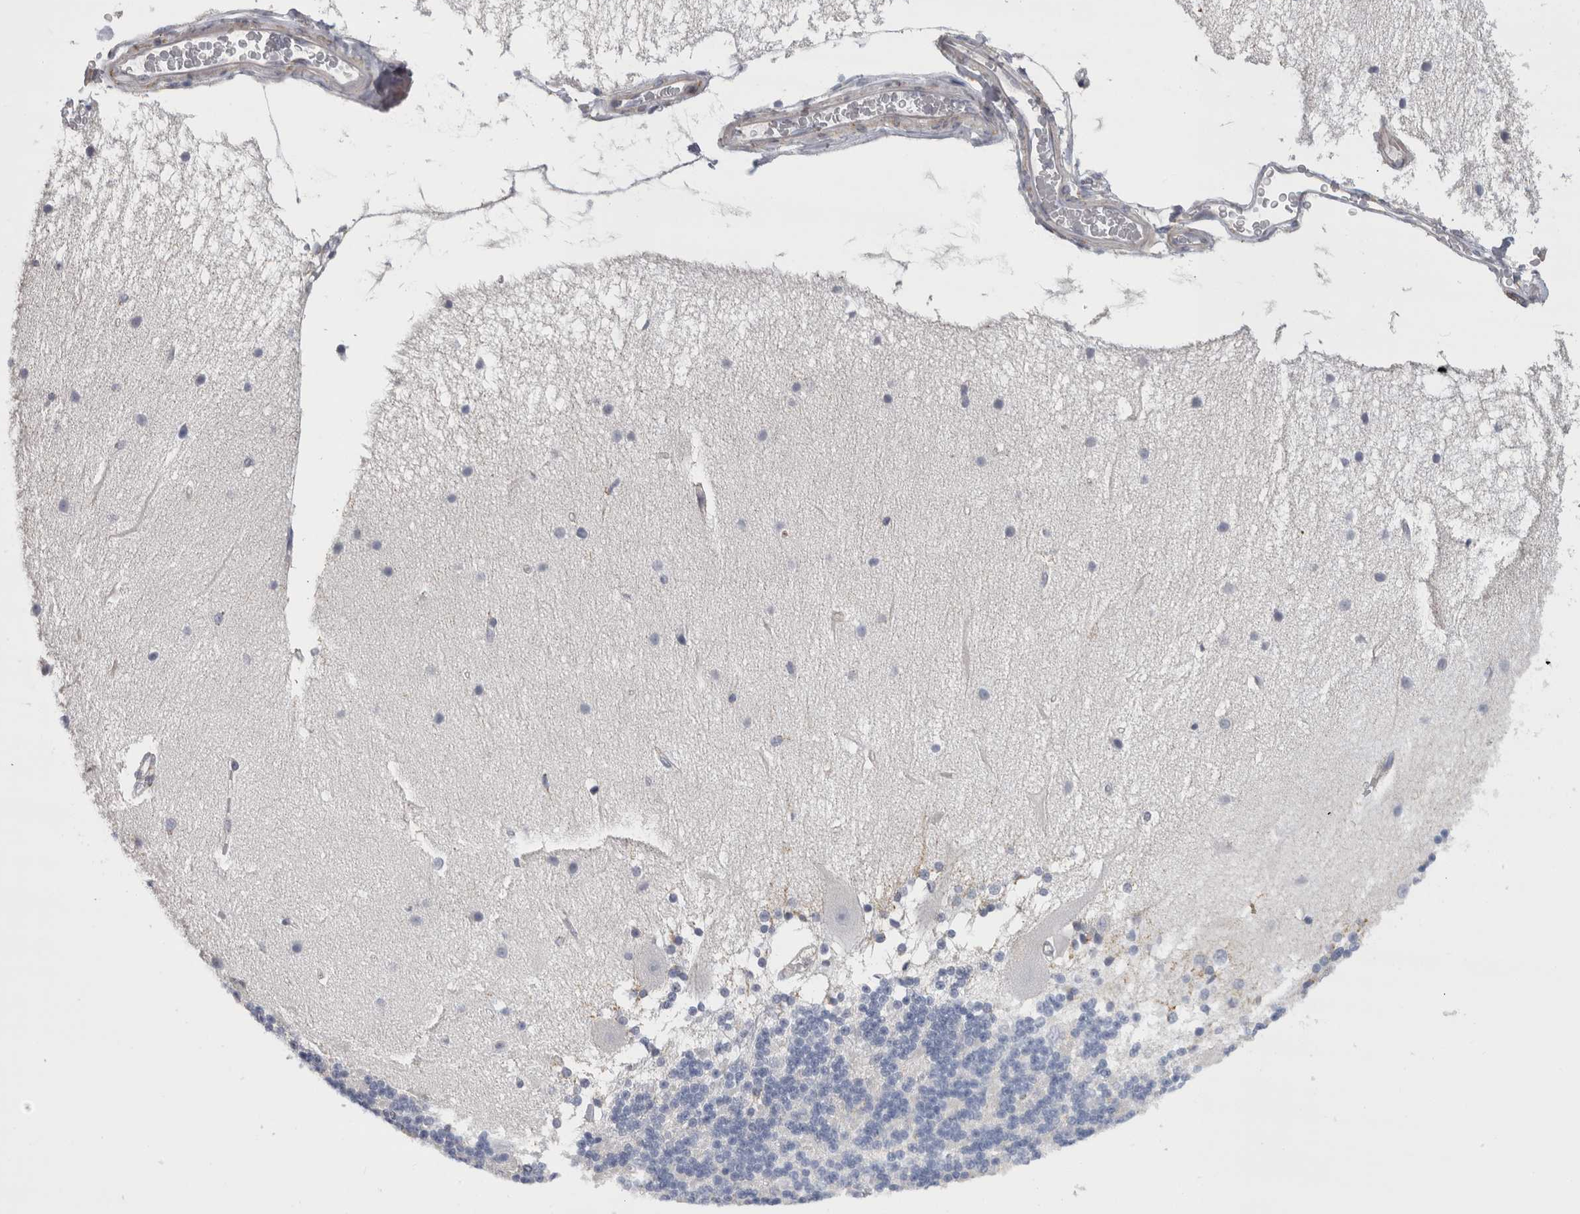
{"staining": {"intensity": "negative", "quantity": "none", "location": "none"}, "tissue": "cerebellum", "cell_type": "Cells in granular layer", "image_type": "normal", "snomed": [{"axis": "morphology", "description": "Normal tissue, NOS"}, {"axis": "topography", "description": "Cerebellum"}], "caption": "Immunohistochemistry of unremarkable human cerebellum exhibits no expression in cells in granular layer. (DAB immunohistochemistry (IHC) visualized using brightfield microscopy, high magnification).", "gene": "DHRS4", "patient": {"sex": "female", "age": 54}}